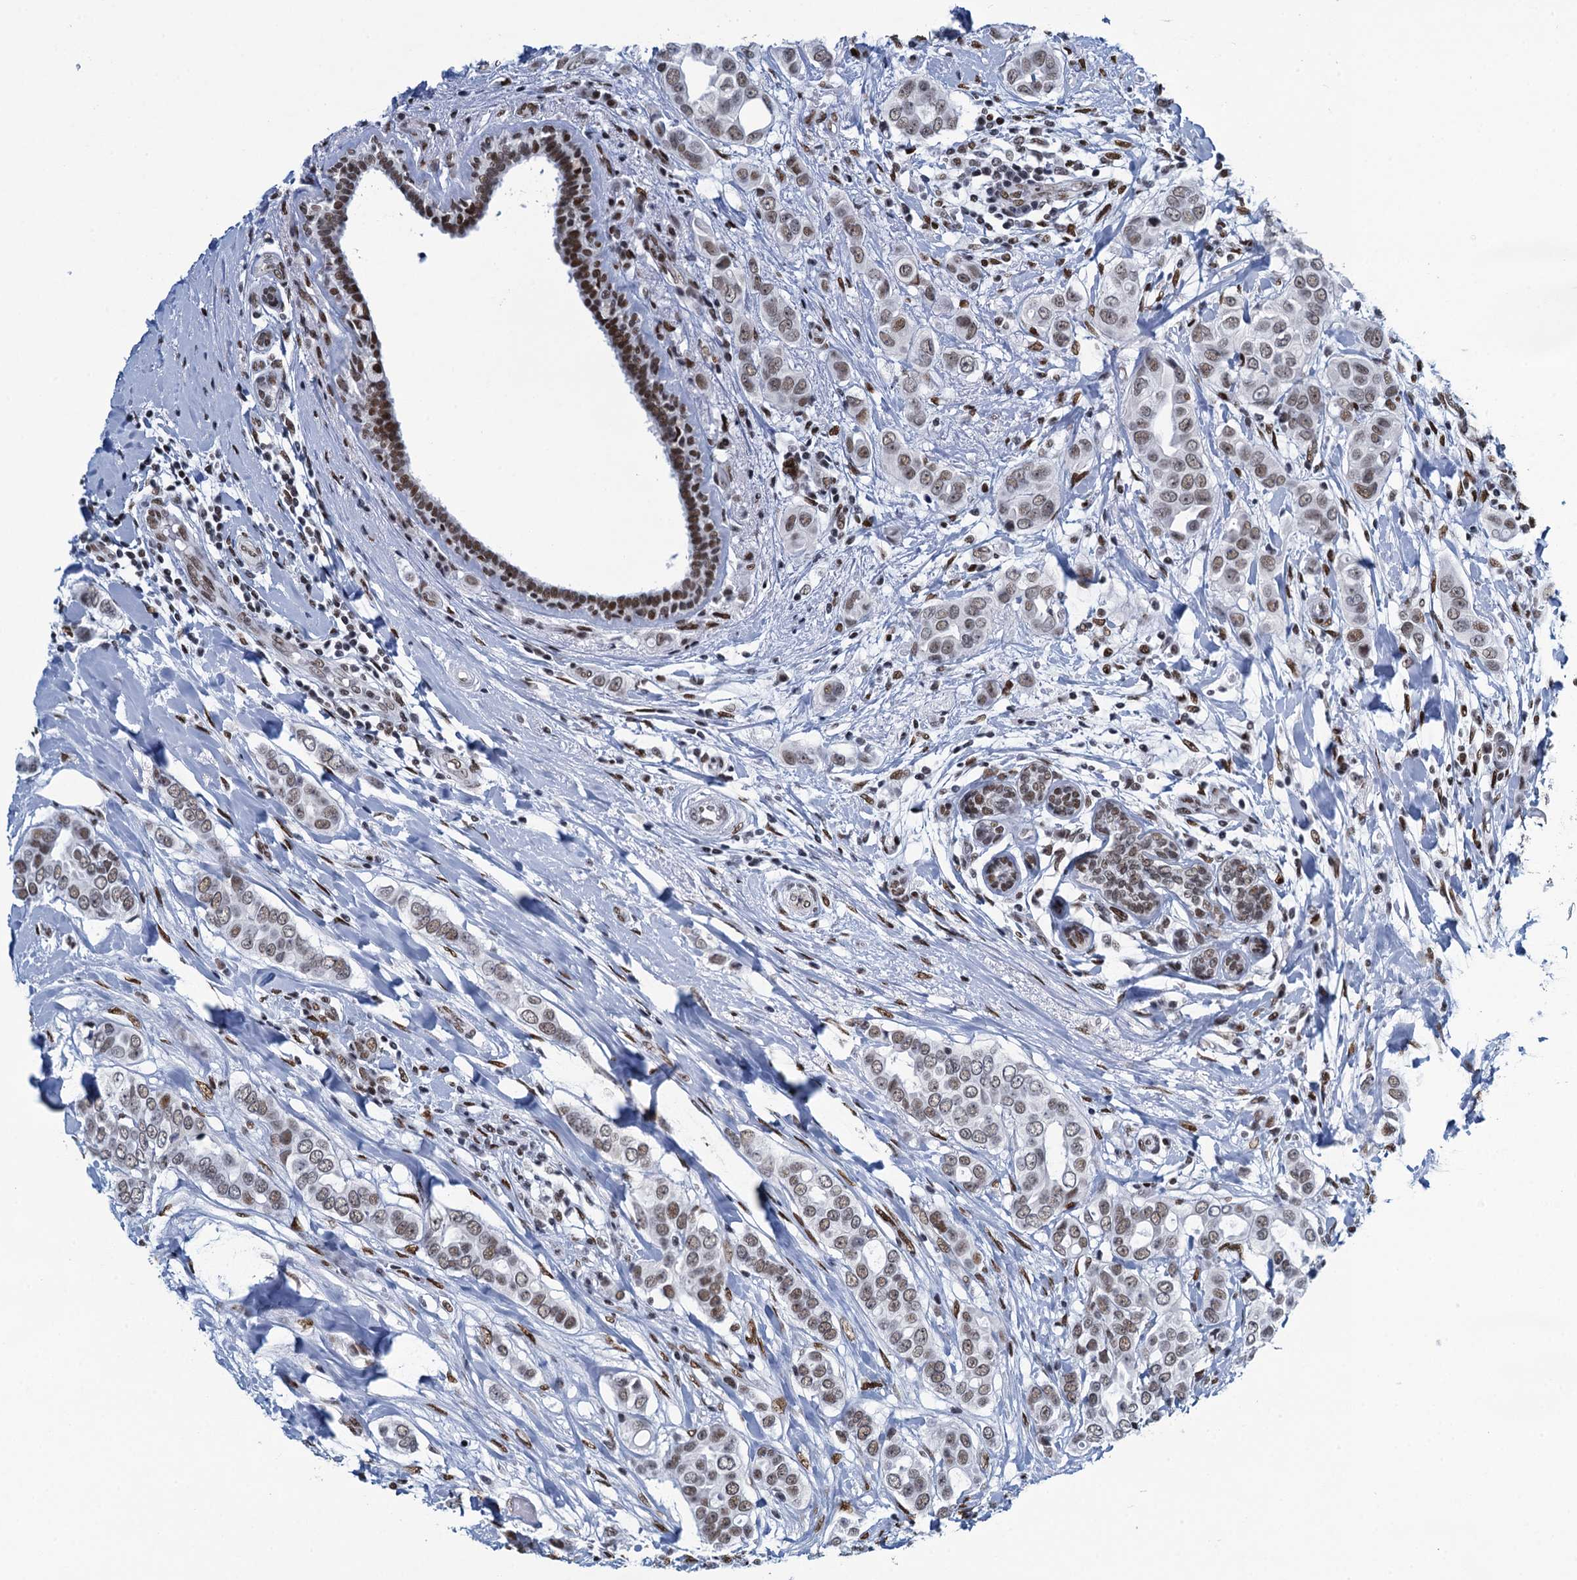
{"staining": {"intensity": "weak", "quantity": ">75%", "location": "nuclear"}, "tissue": "breast cancer", "cell_type": "Tumor cells", "image_type": "cancer", "snomed": [{"axis": "morphology", "description": "Lobular carcinoma"}, {"axis": "topography", "description": "Breast"}], "caption": "The photomicrograph demonstrates a brown stain indicating the presence of a protein in the nuclear of tumor cells in breast lobular carcinoma.", "gene": "HNRNPUL2", "patient": {"sex": "female", "age": 51}}